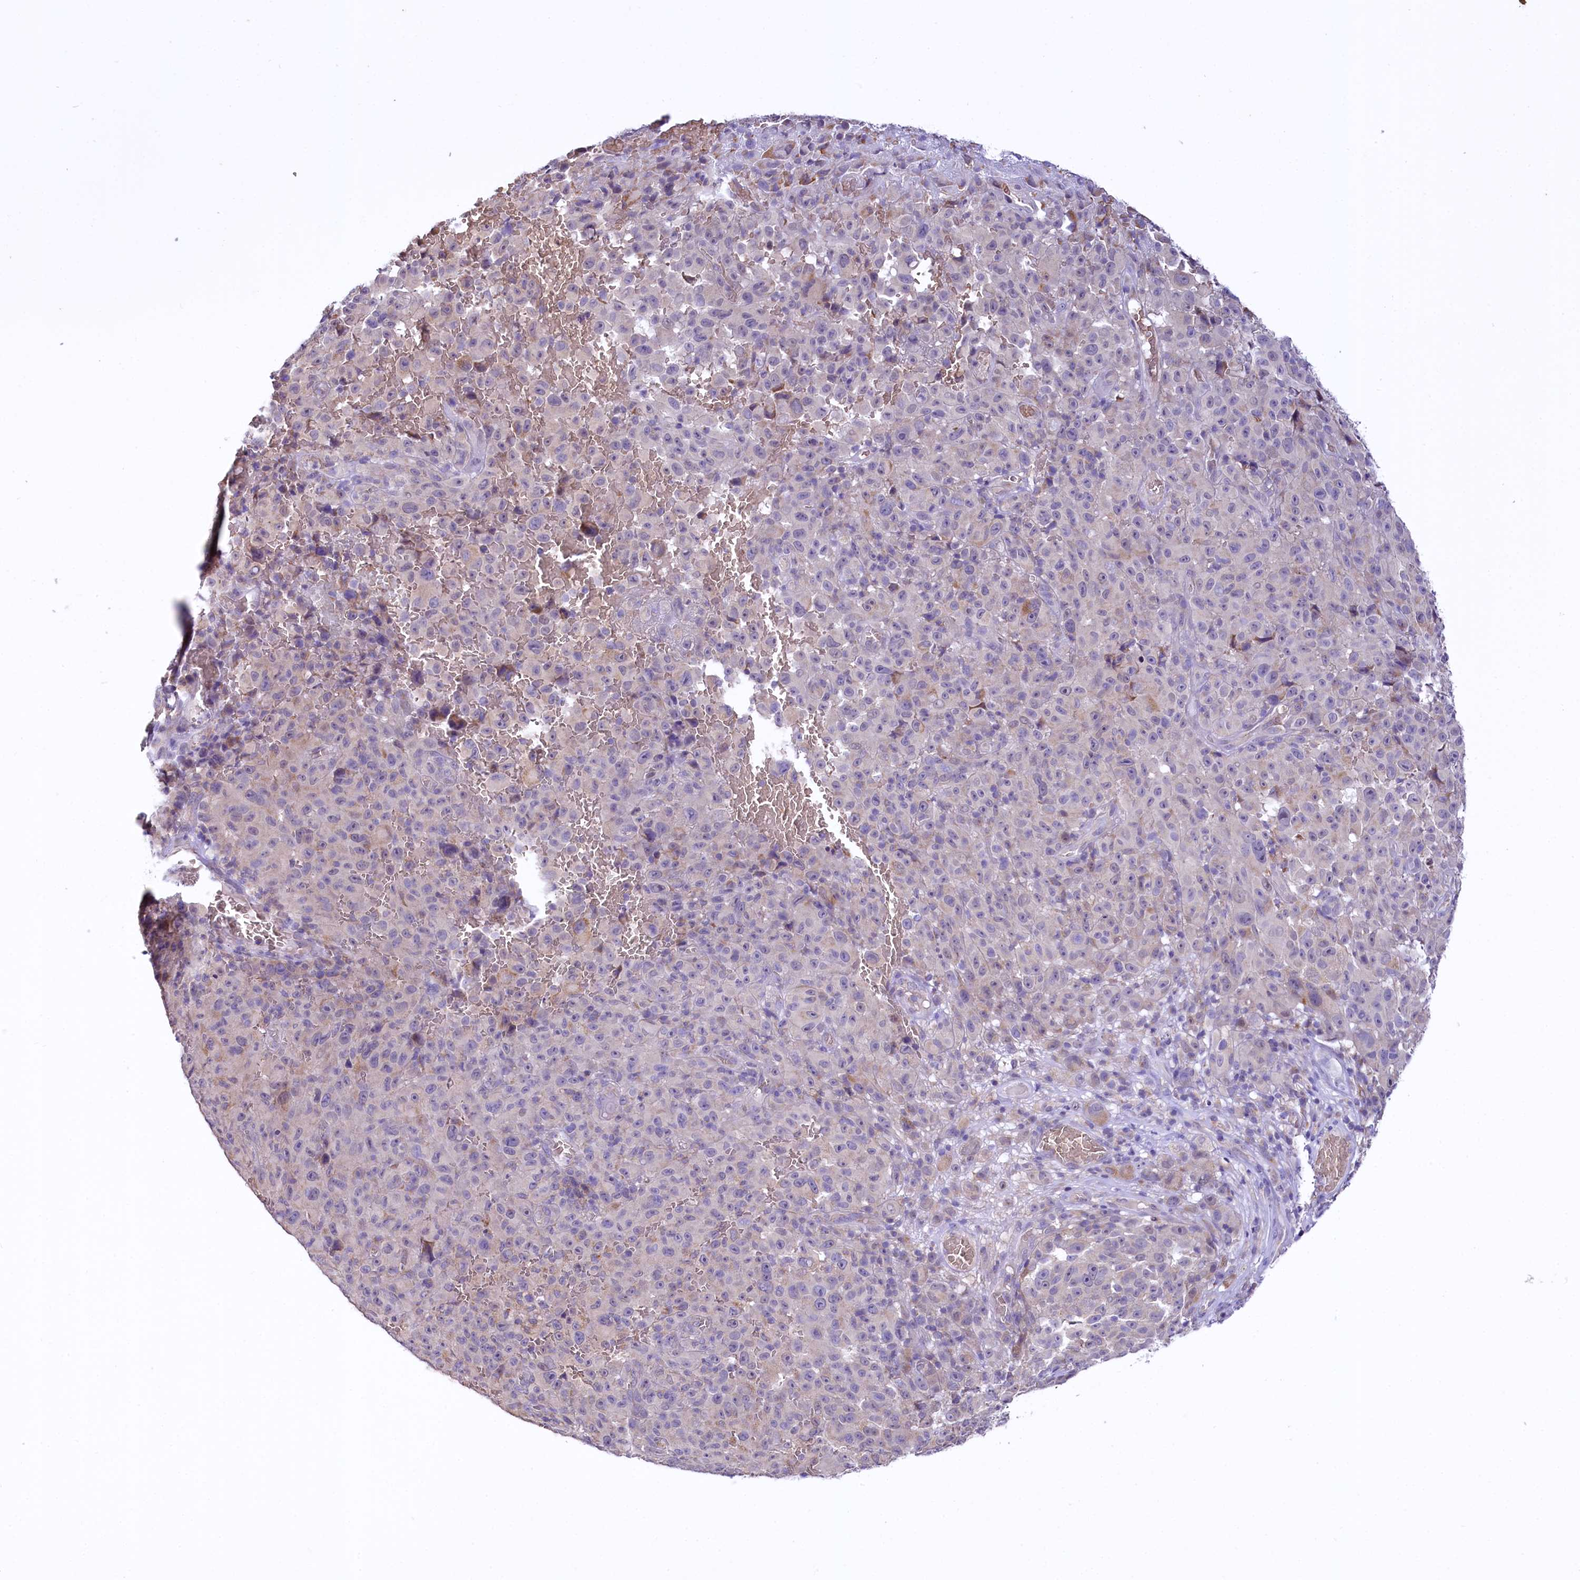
{"staining": {"intensity": "weak", "quantity": "<25%", "location": "cytoplasmic/membranous"}, "tissue": "melanoma", "cell_type": "Tumor cells", "image_type": "cancer", "snomed": [{"axis": "morphology", "description": "Malignant melanoma, NOS"}, {"axis": "topography", "description": "Skin"}], "caption": "Immunohistochemistry (IHC) micrograph of malignant melanoma stained for a protein (brown), which reveals no staining in tumor cells.", "gene": "CEP295", "patient": {"sex": "female", "age": 82}}